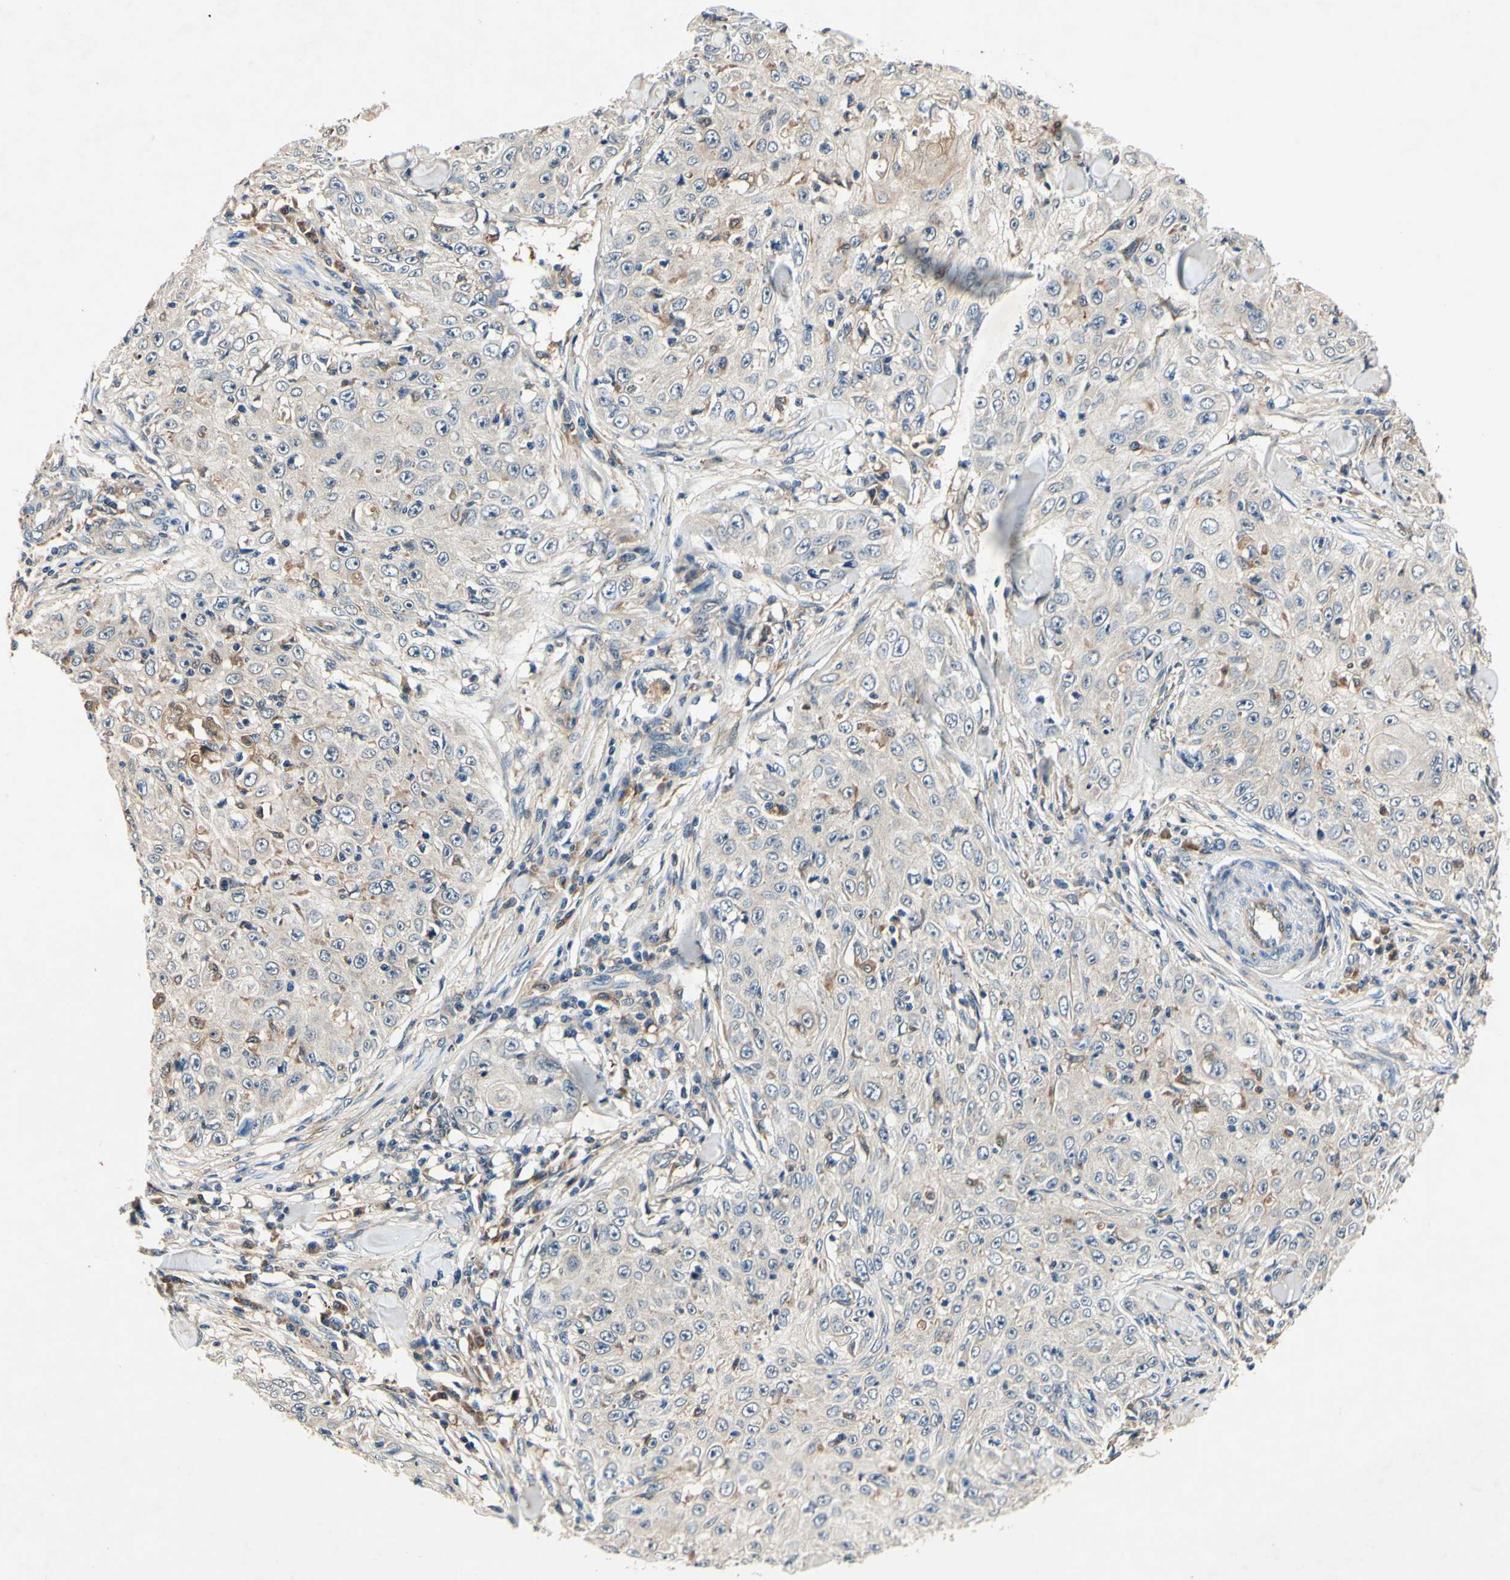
{"staining": {"intensity": "weak", "quantity": "<25%", "location": "cytoplasmic/membranous"}, "tissue": "skin cancer", "cell_type": "Tumor cells", "image_type": "cancer", "snomed": [{"axis": "morphology", "description": "Squamous cell carcinoma, NOS"}, {"axis": "topography", "description": "Skin"}], "caption": "Immunohistochemistry image of neoplastic tissue: human squamous cell carcinoma (skin) stained with DAB demonstrates no significant protein expression in tumor cells.", "gene": "PLA2G4A", "patient": {"sex": "male", "age": 86}}